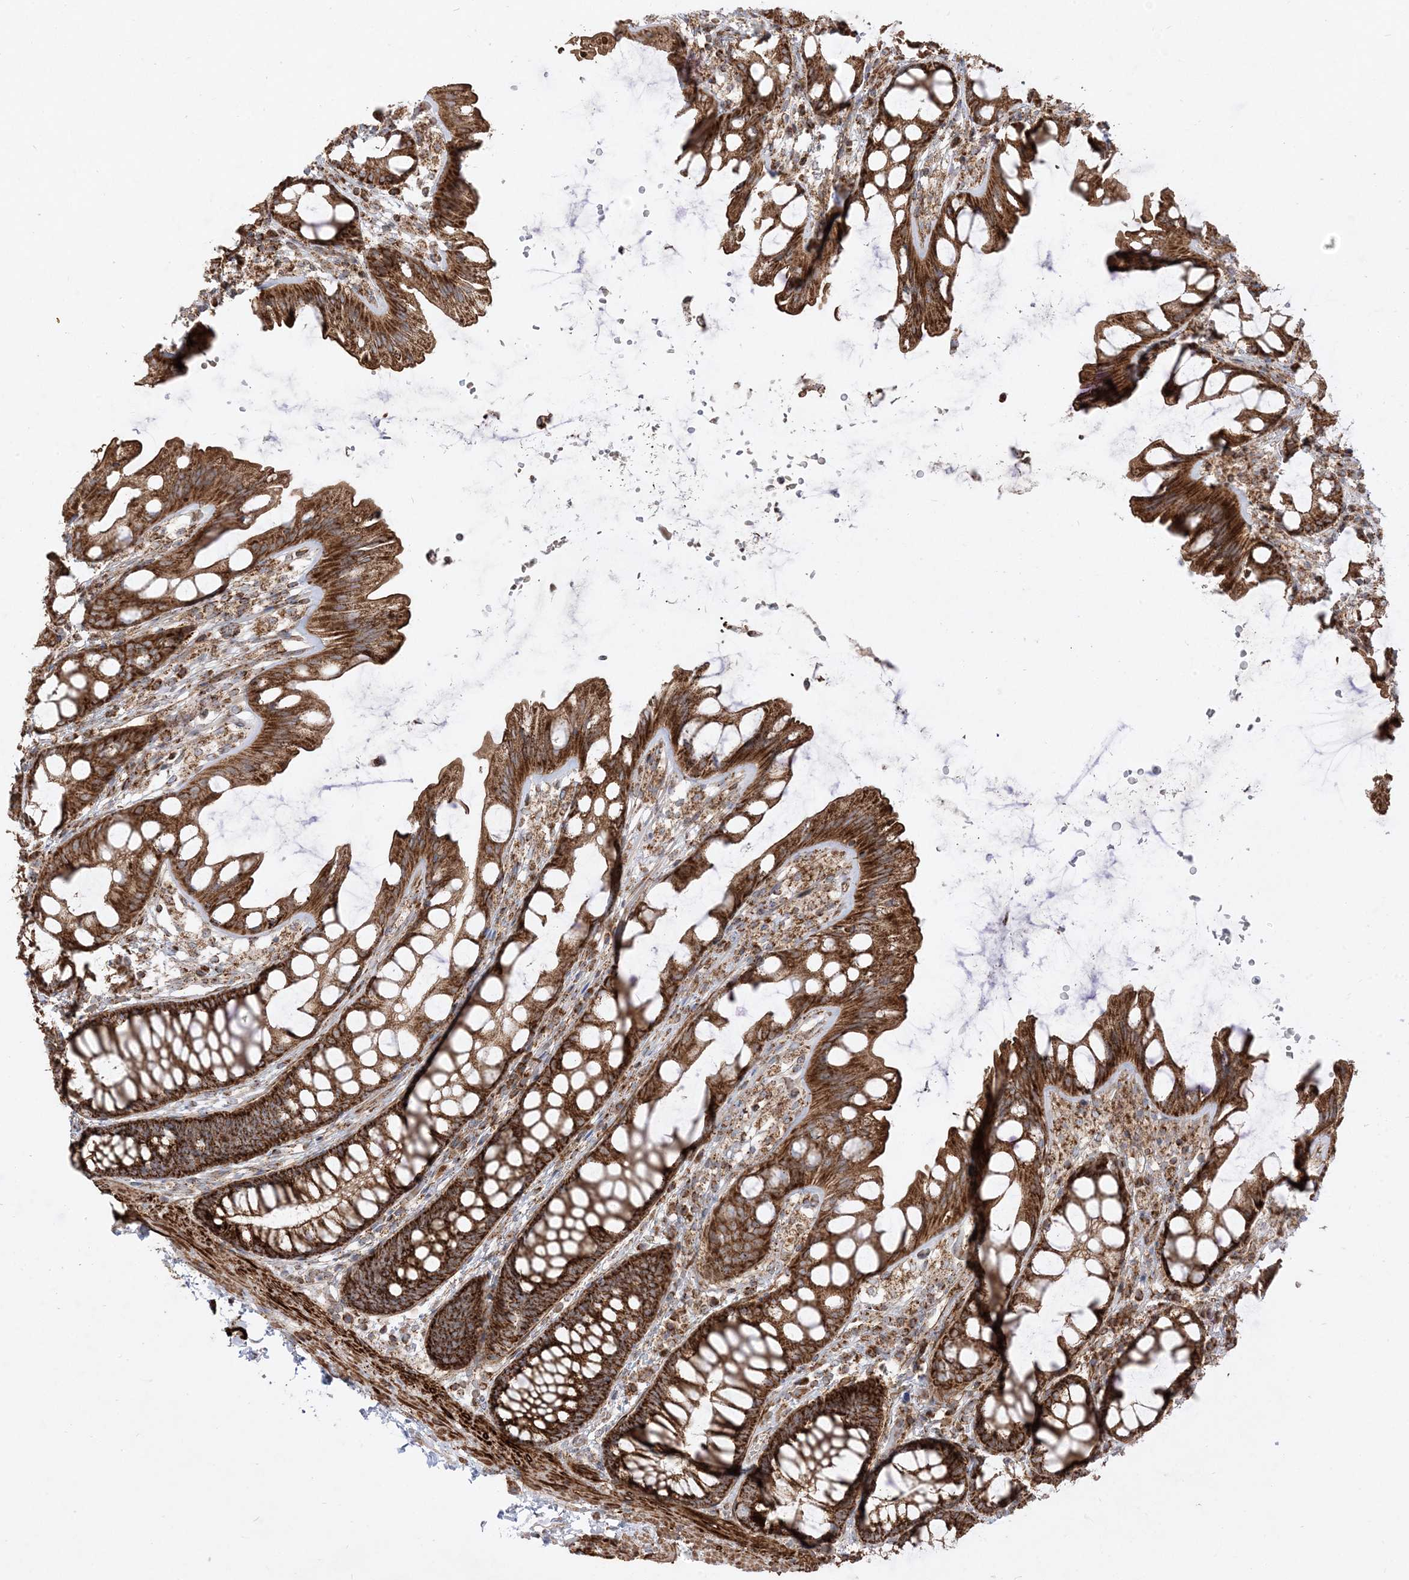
{"staining": {"intensity": "strong", "quantity": ">75%", "location": "cytoplasmic/membranous"}, "tissue": "colon", "cell_type": "Endothelial cells", "image_type": "normal", "snomed": [{"axis": "morphology", "description": "Normal tissue, NOS"}, {"axis": "topography", "description": "Colon"}], "caption": "Immunohistochemistry (IHC) photomicrograph of normal human colon stained for a protein (brown), which demonstrates high levels of strong cytoplasmic/membranous expression in about >75% of endothelial cells.", "gene": "AARS2", "patient": {"sex": "male", "age": 47}}